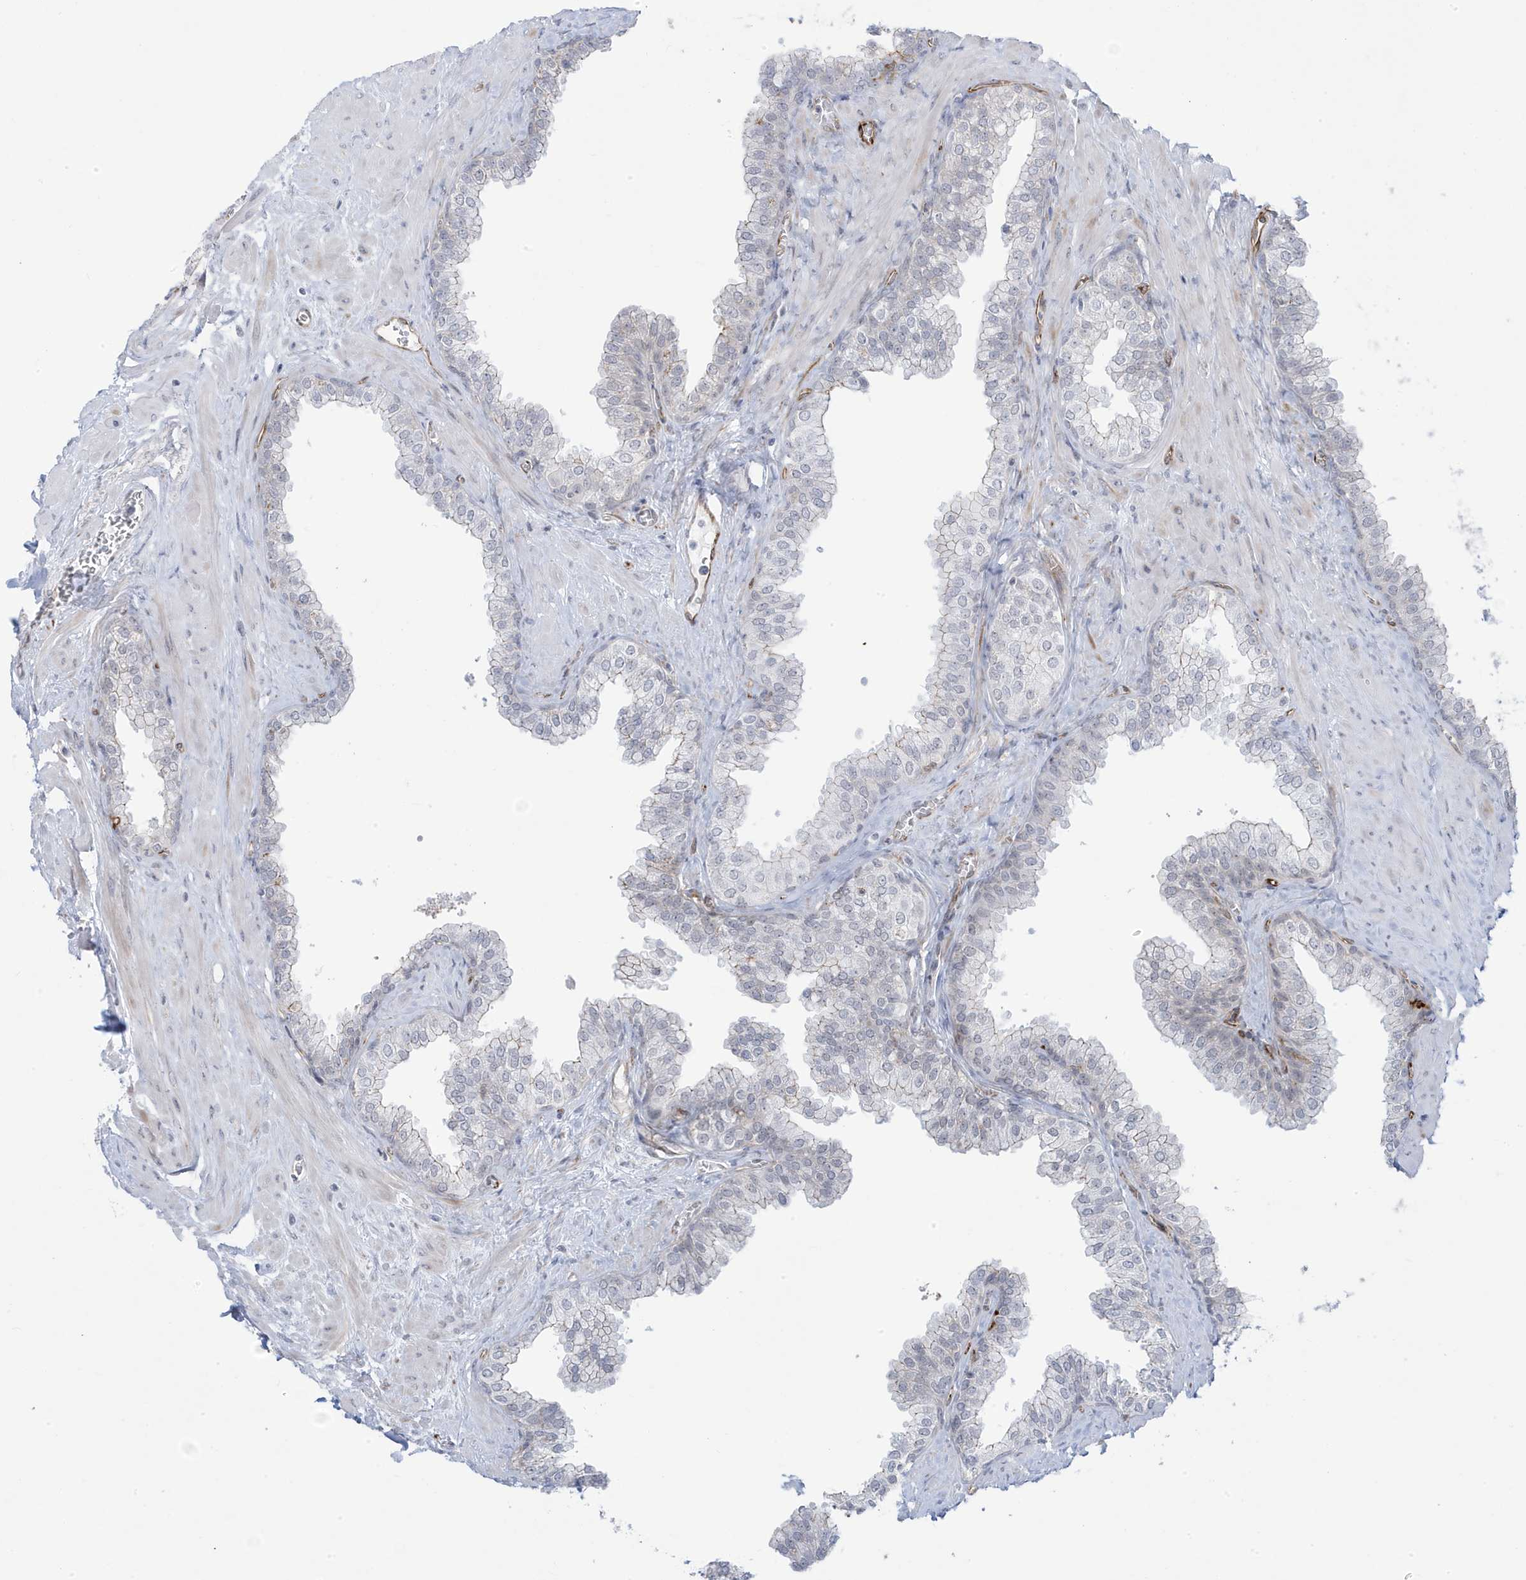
{"staining": {"intensity": "weak", "quantity": "<25%", "location": "cytoplasmic/membranous"}, "tissue": "prostate", "cell_type": "Glandular cells", "image_type": "normal", "snomed": [{"axis": "morphology", "description": "Normal tissue, NOS"}, {"axis": "morphology", "description": "Urothelial carcinoma, Low grade"}, {"axis": "topography", "description": "Urinary bladder"}, {"axis": "topography", "description": "Prostate"}], "caption": "There is no significant positivity in glandular cells of prostate. Brightfield microscopy of IHC stained with DAB (brown) and hematoxylin (blue), captured at high magnification.", "gene": "ADAMTSL3", "patient": {"sex": "male", "age": 60}}